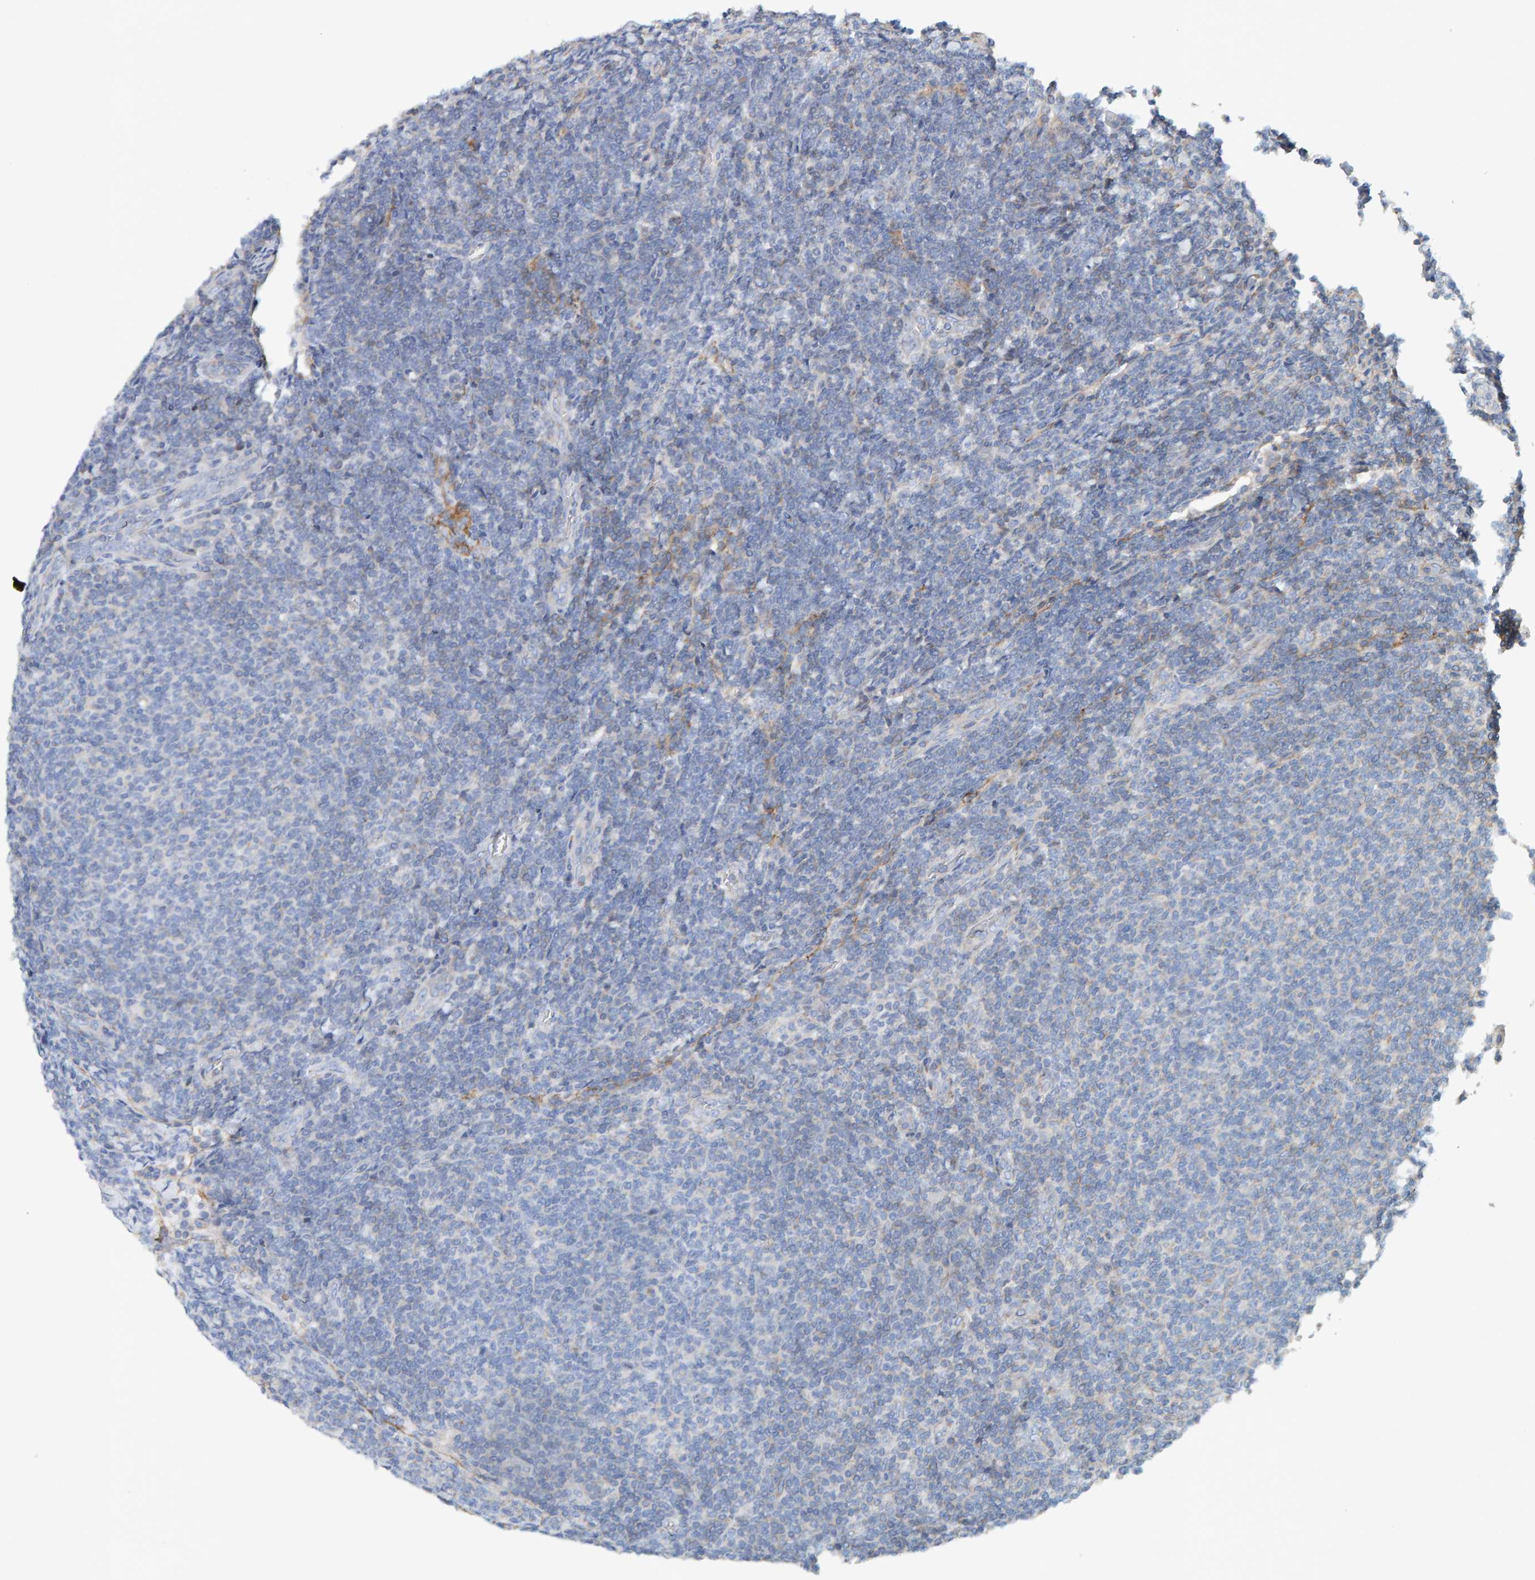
{"staining": {"intensity": "negative", "quantity": "none", "location": "none"}, "tissue": "lymphoma", "cell_type": "Tumor cells", "image_type": "cancer", "snomed": [{"axis": "morphology", "description": "Malignant lymphoma, non-Hodgkin's type, Low grade"}, {"axis": "topography", "description": "Lymph node"}], "caption": "Immunohistochemistry micrograph of human malignant lymphoma, non-Hodgkin's type (low-grade) stained for a protein (brown), which demonstrates no positivity in tumor cells. (DAB (3,3'-diaminobenzidine) immunohistochemistry (IHC) with hematoxylin counter stain).", "gene": "RGP1", "patient": {"sex": "male", "age": 66}}